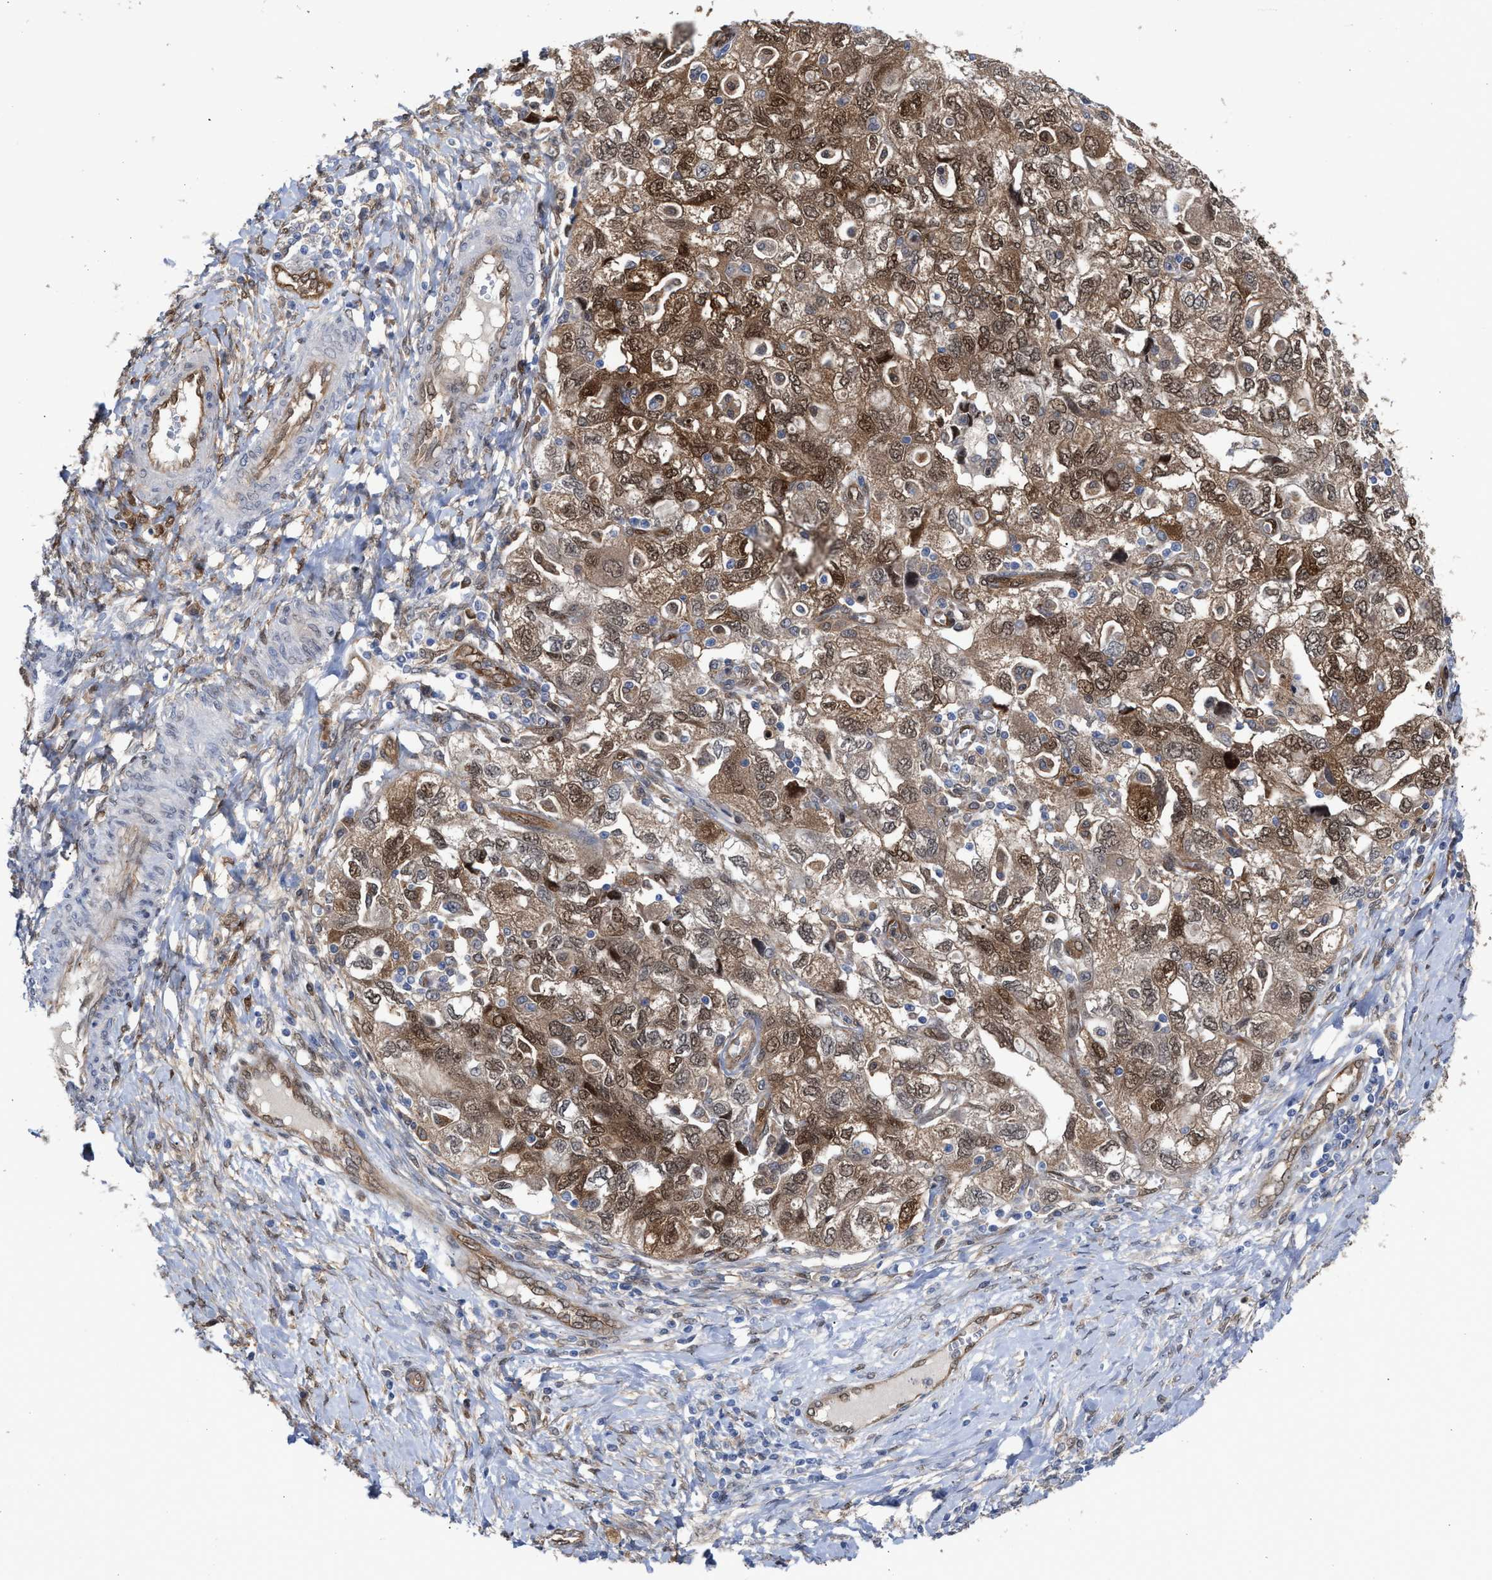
{"staining": {"intensity": "moderate", "quantity": ">75%", "location": "cytoplasmic/membranous,nuclear"}, "tissue": "ovarian cancer", "cell_type": "Tumor cells", "image_type": "cancer", "snomed": [{"axis": "morphology", "description": "Carcinoma, NOS"}, {"axis": "morphology", "description": "Cystadenocarcinoma, serous, NOS"}, {"axis": "topography", "description": "Ovary"}], "caption": "A brown stain shows moderate cytoplasmic/membranous and nuclear expression of a protein in human ovarian carcinoma tumor cells.", "gene": "TP53I3", "patient": {"sex": "female", "age": 69}}